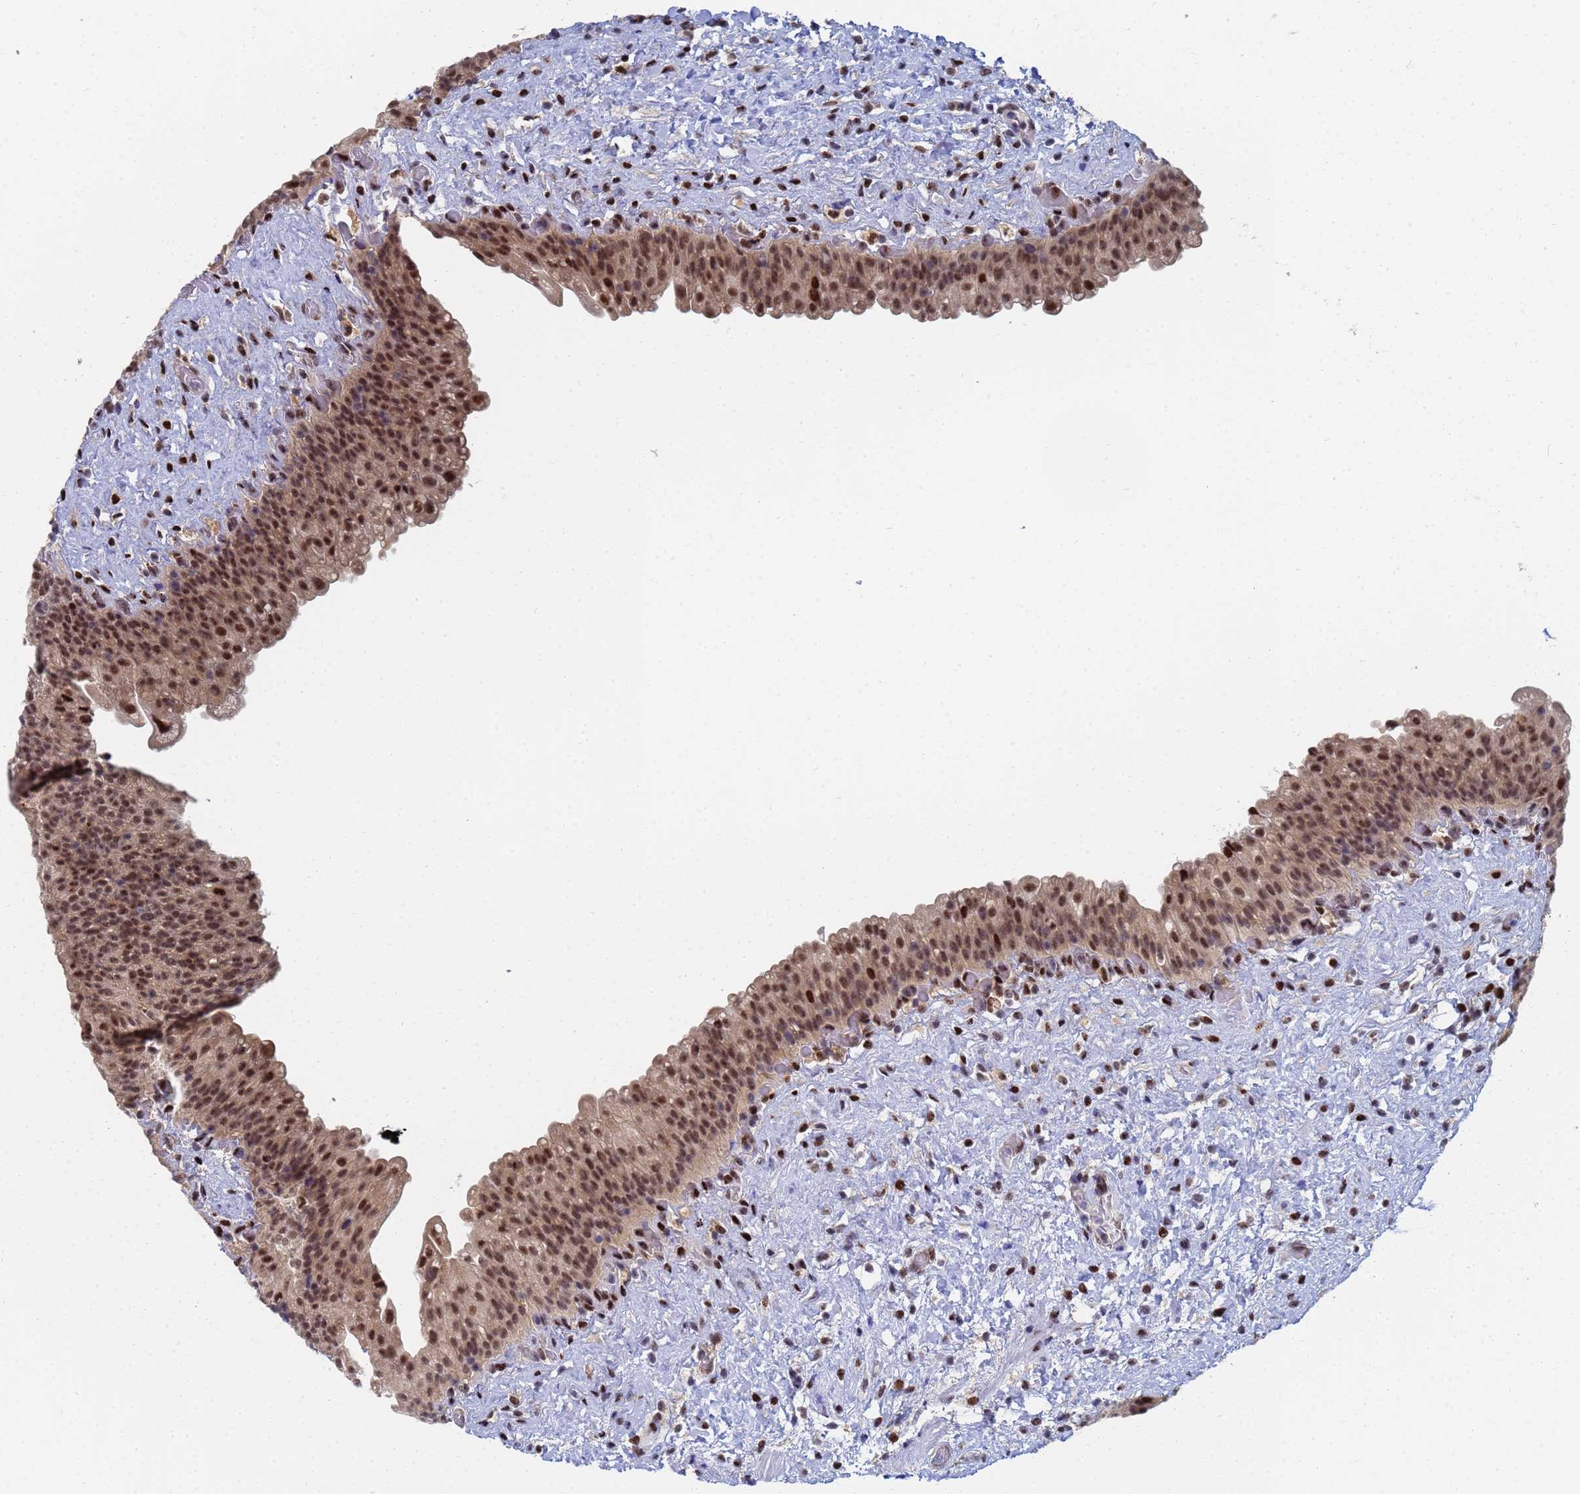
{"staining": {"intensity": "moderate", "quantity": ">75%", "location": "cytoplasmic/membranous,nuclear"}, "tissue": "urinary bladder", "cell_type": "Urothelial cells", "image_type": "normal", "snomed": [{"axis": "morphology", "description": "Normal tissue, NOS"}, {"axis": "topography", "description": "Urinary bladder"}], "caption": "Protein expression analysis of normal urinary bladder exhibits moderate cytoplasmic/membranous,nuclear staining in about >75% of urothelial cells.", "gene": "AP5Z1", "patient": {"sex": "female", "age": 27}}